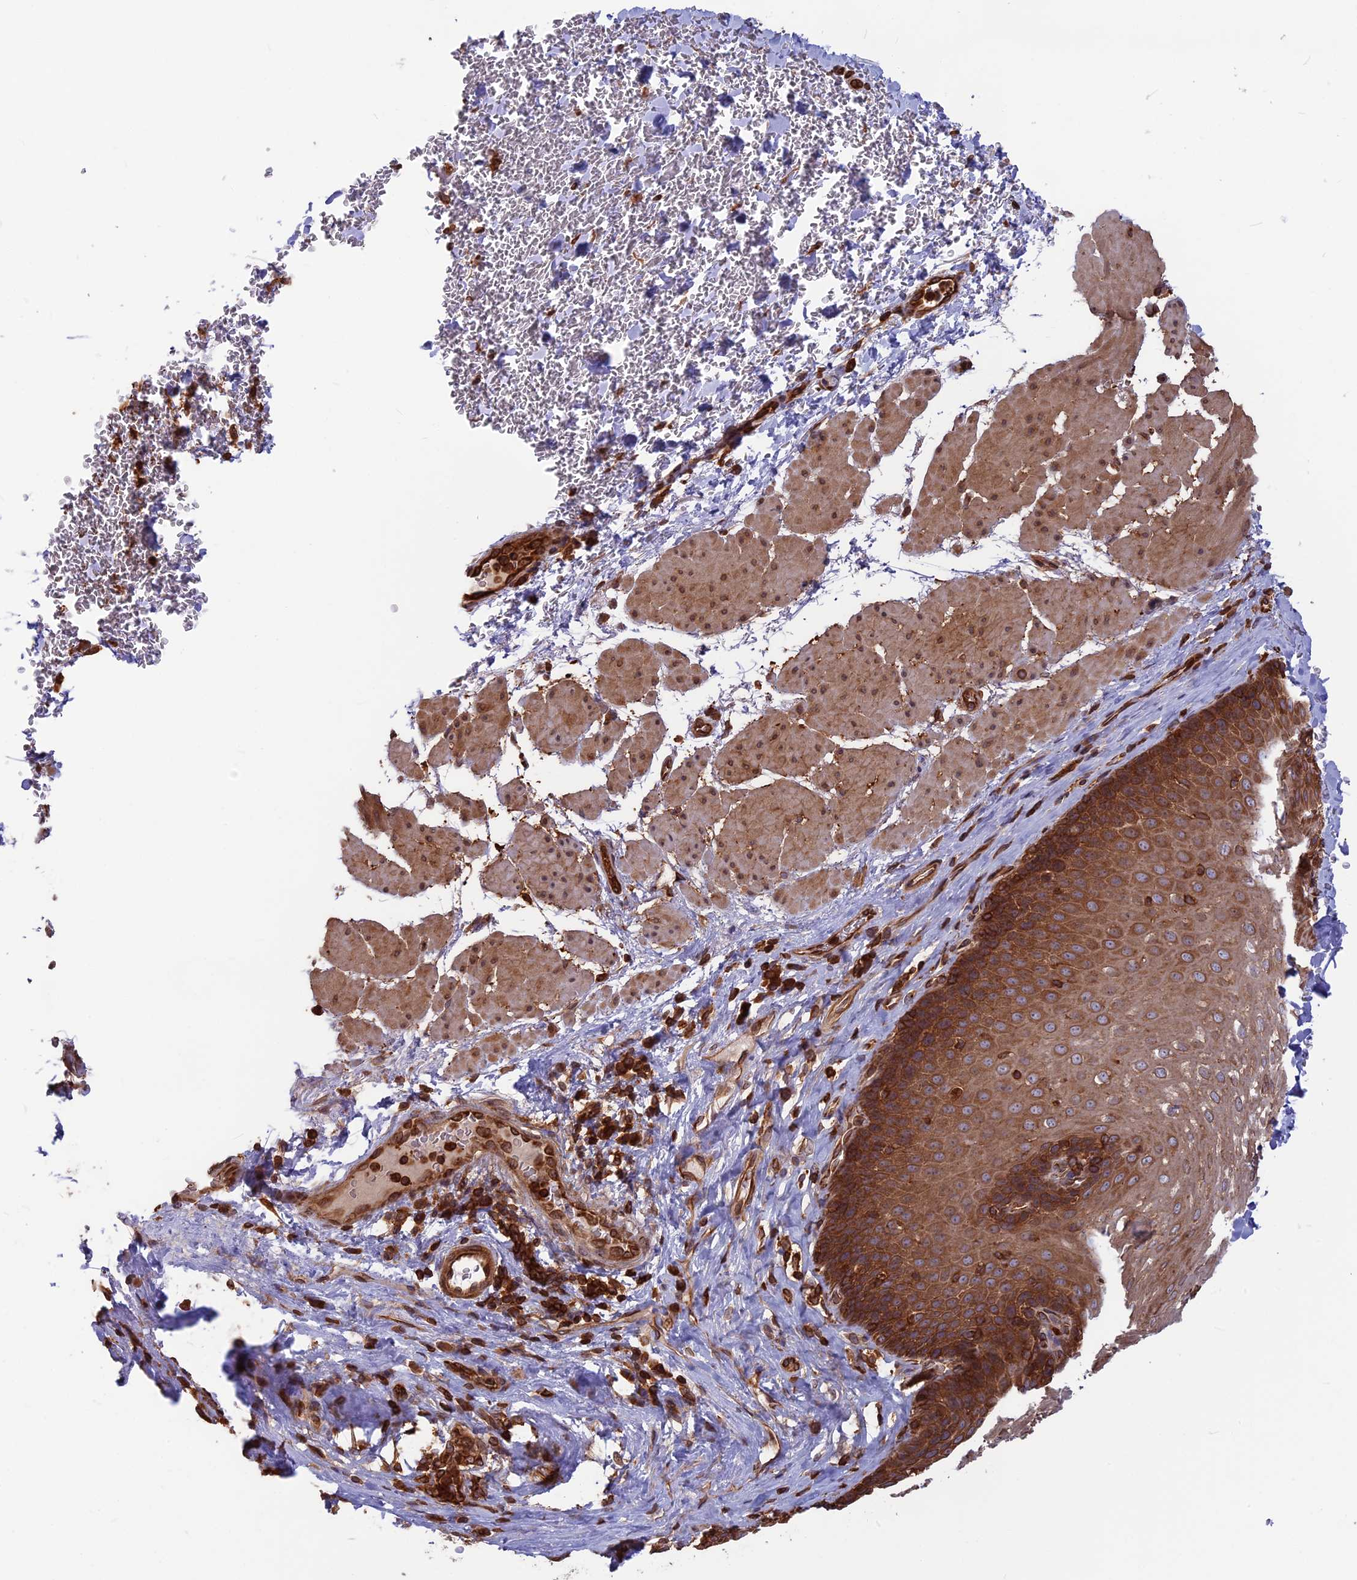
{"staining": {"intensity": "strong", "quantity": ">75%", "location": "cytoplasmic/membranous"}, "tissue": "esophagus", "cell_type": "Squamous epithelial cells", "image_type": "normal", "snomed": [{"axis": "morphology", "description": "Normal tissue, NOS"}, {"axis": "topography", "description": "Esophagus"}], "caption": "Immunohistochemical staining of benign esophagus exhibits high levels of strong cytoplasmic/membranous staining in approximately >75% of squamous epithelial cells.", "gene": "WDR1", "patient": {"sex": "female", "age": 66}}